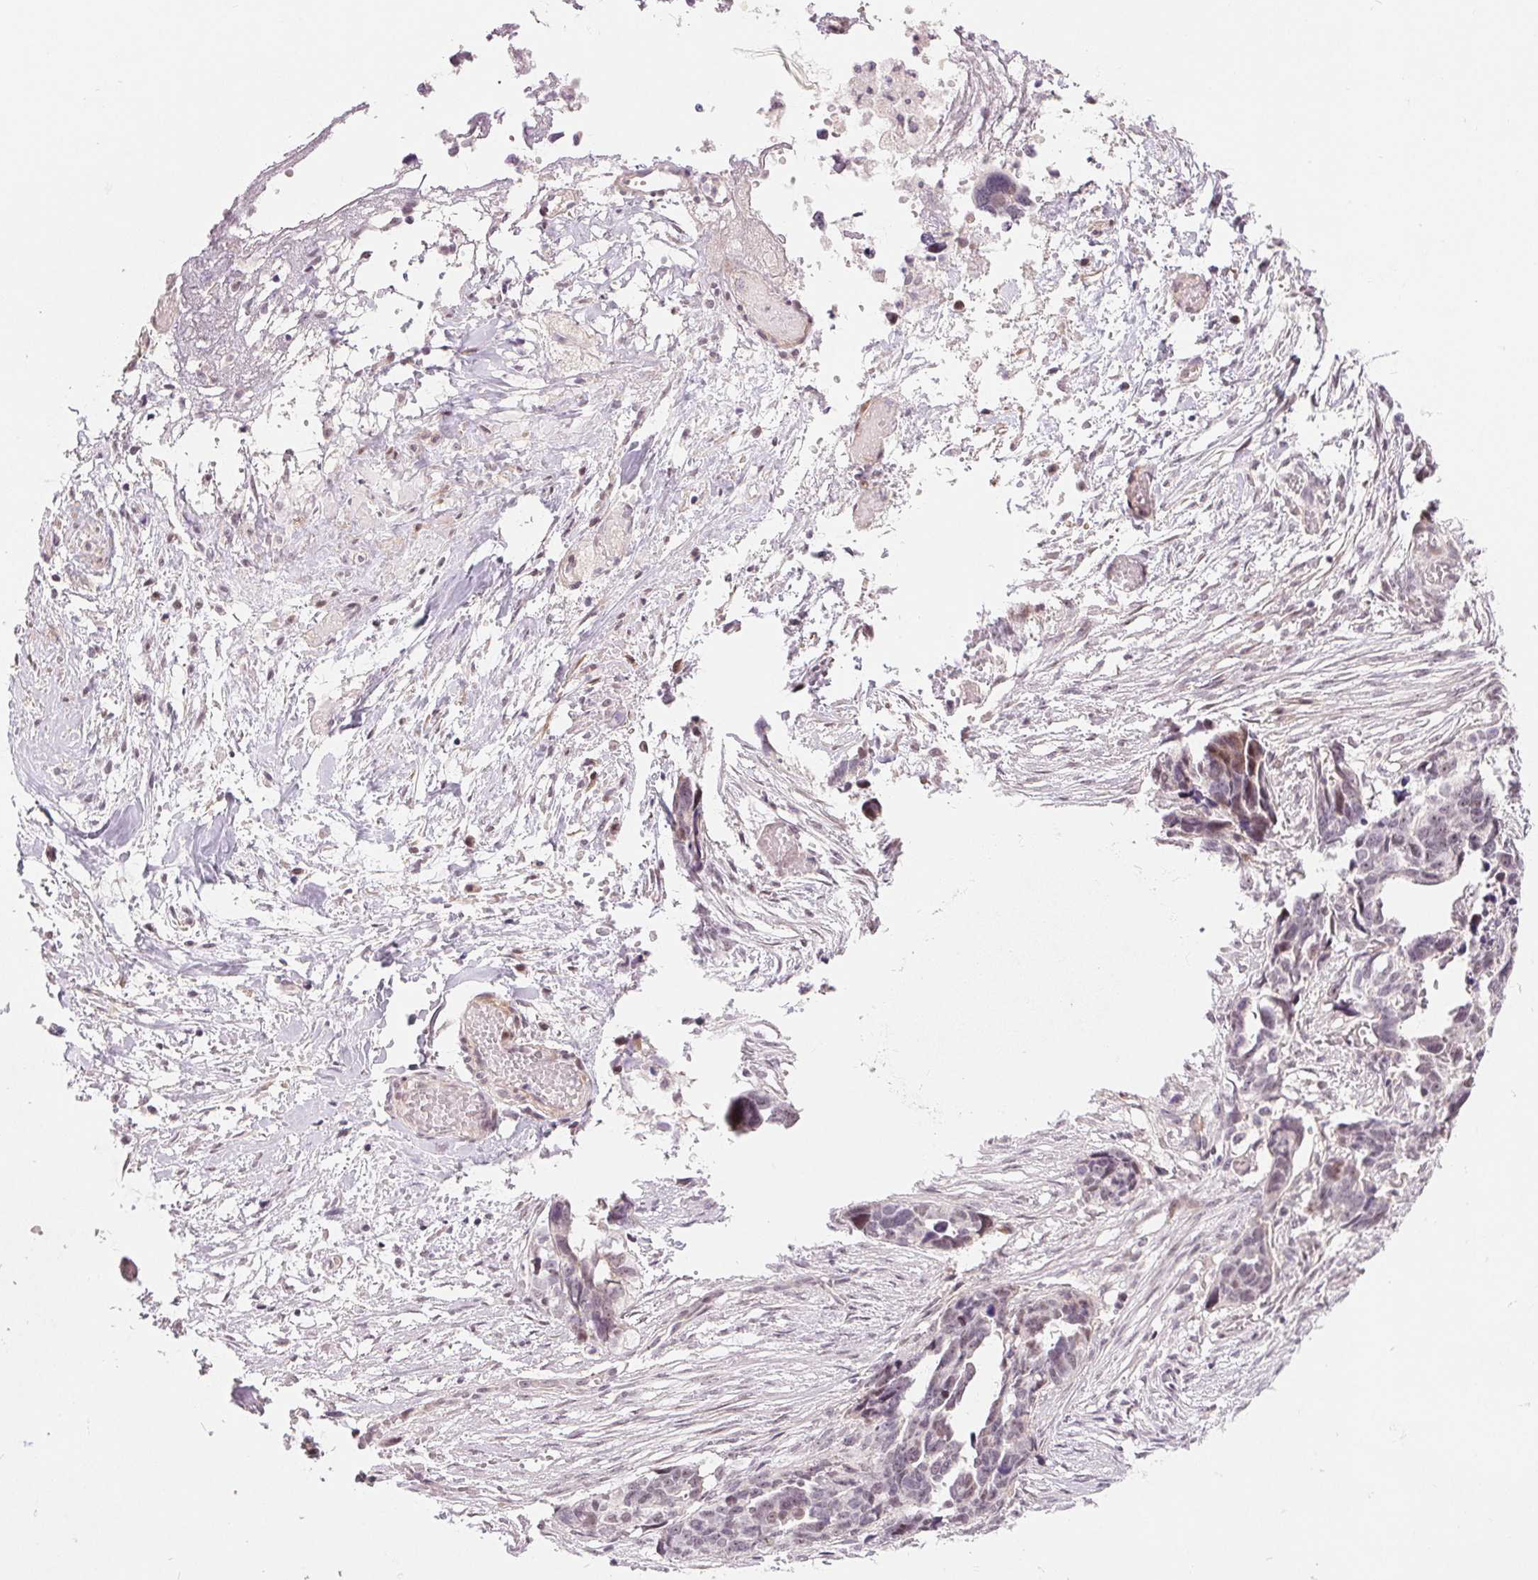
{"staining": {"intensity": "negative", "quantity": "none", "location": "none"}, "tissue": "ovarian cancer", "cell_type": "Tumor cells", "image_type": "cancer", "snomed": [{"axis": "morphology", "description": "Cystadenocarcinoma, serous, NOS"}, {"axis": "topography", "description": "Ovary"}], "caption": "High power microscopy photomicrograph of an immunohistochemistry image of serous cystadenocarcinoma (ovarian), revealing no significant staining in tumor cells.", "gene": "NRG2", "patient": {"sex": "female", "age": 69}}